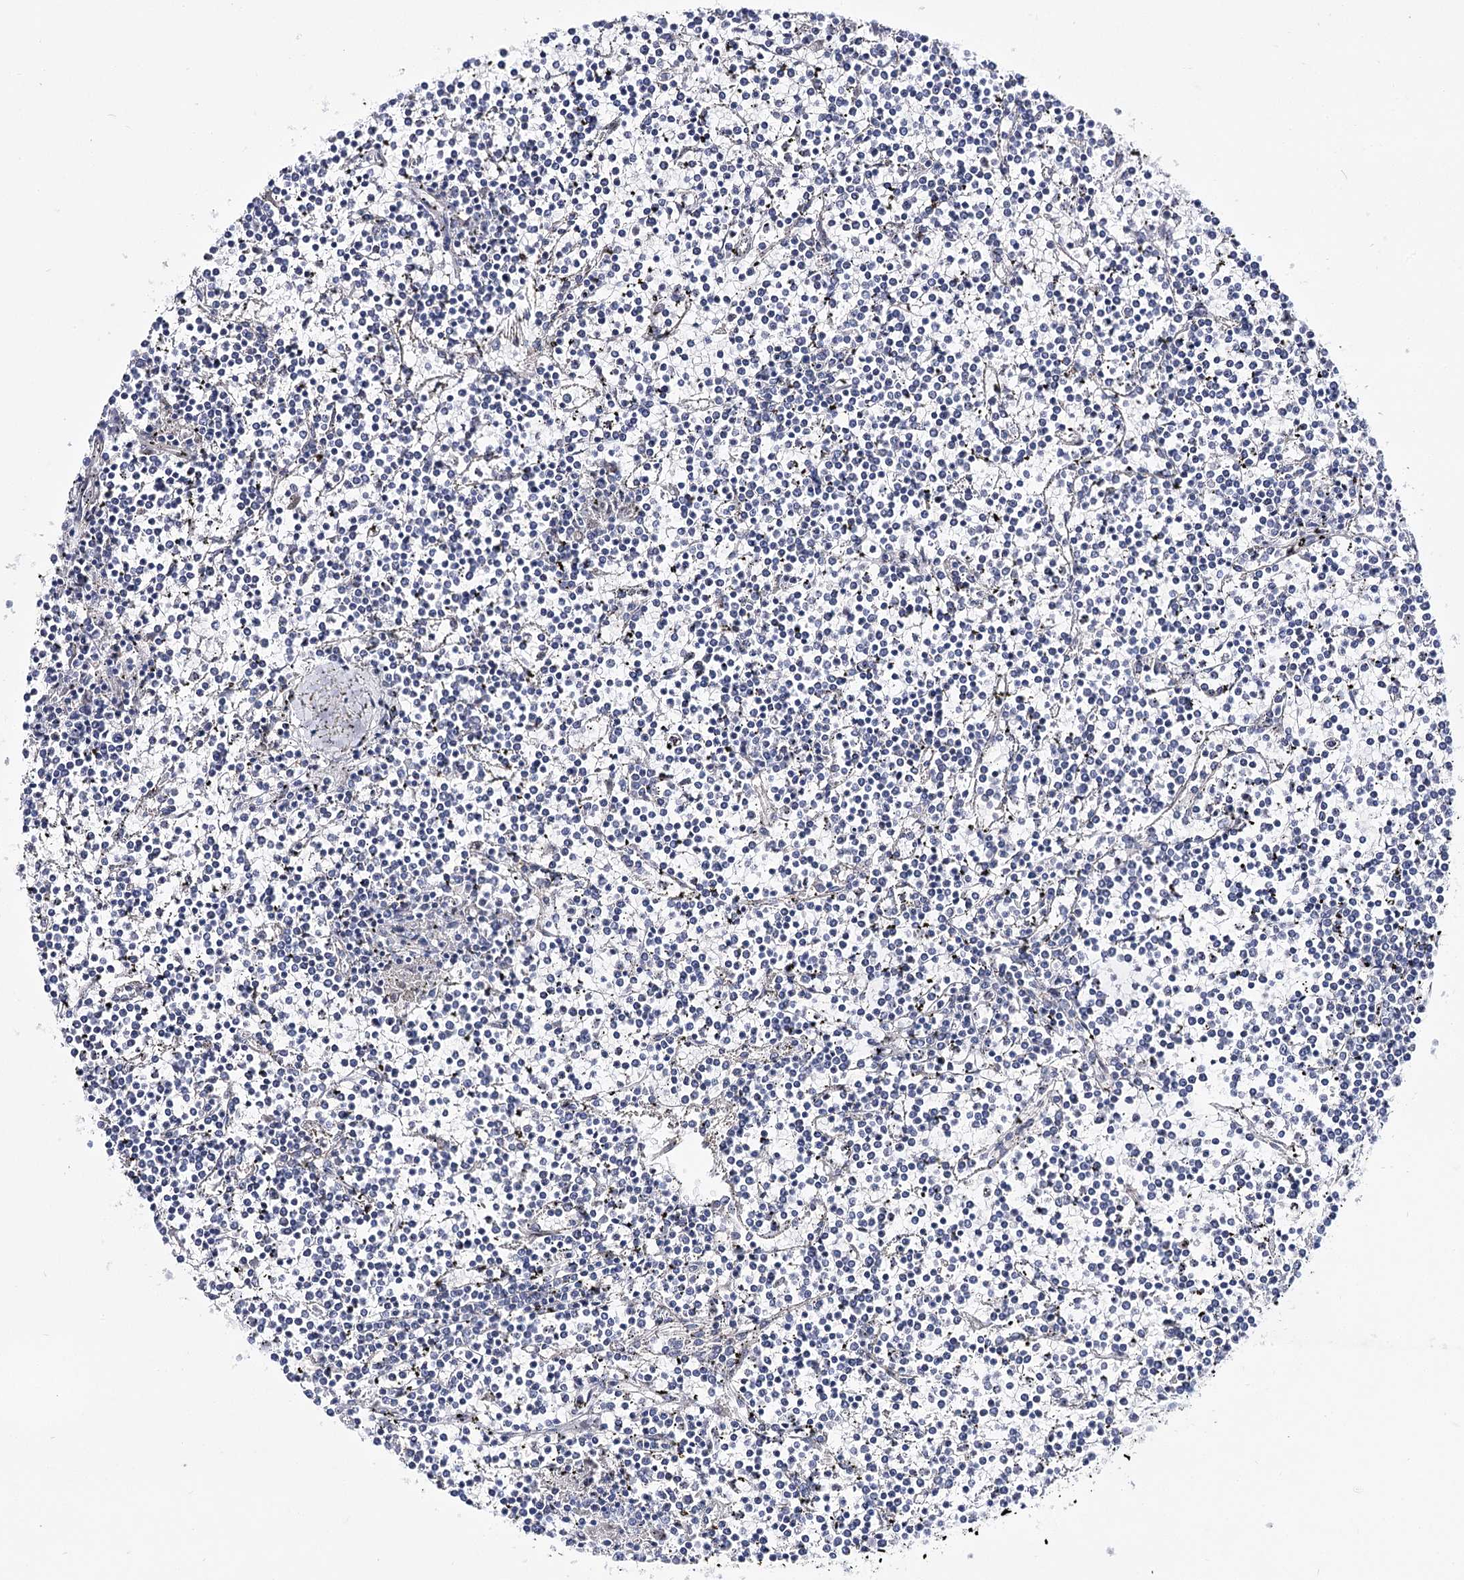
{"staining": {"intensity": "negative", "quantity": "none", "location": "none"}, "tissue": "lymphoma", "cell_type": "Tumor cells", "image_type": "cancer", "snomed": [{"axis": "morphology", "description": "Malignant lymphoma, non-Hodgkin's type, Low grade"}, {"axis": "topography", "description": "Spleen"}], "caption": "This is a histopathology image of immunohistochemistry staining of lymphoma, which shows no positivity in tumor cells.", "gene": "NRAP", "patient": {"sex": "female", "age": 19}}